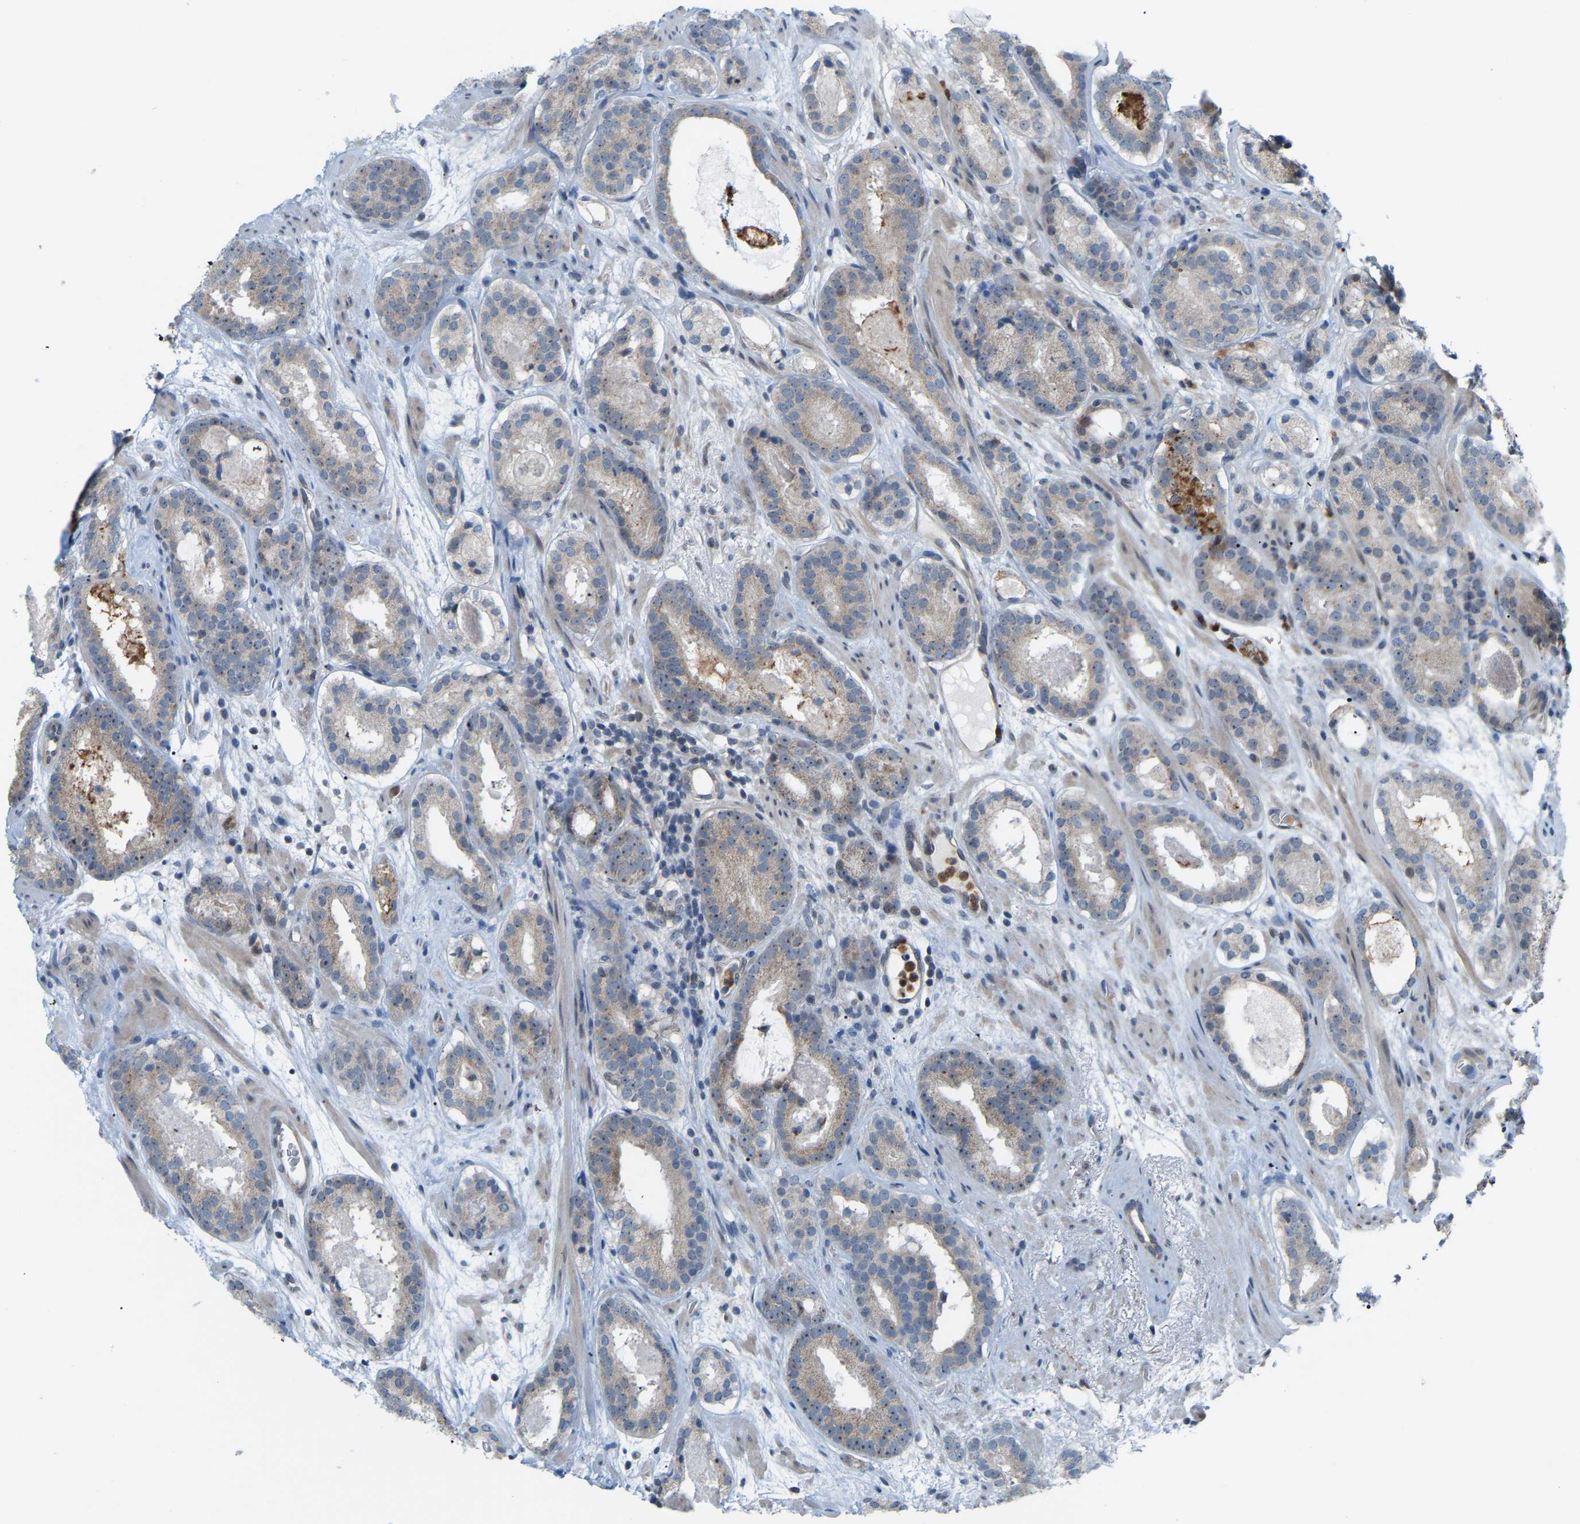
{"staining": {"intensity": "weak", "quantity": "25%-75%", "location": "cytoplasmic/membranous"}, "tissue": "prostate cancer", "cell_type": "Tumor cells", "image_type": "cancer", "snomed": [{"axis": "morphology", "description": "Adenocarcinoma, Low grade"}, {"axis": "topography", "description": "Prostate"}], "caption": "The histopathology image displays a brown stain indicating the presence of a protein in the cytoplasmic/membranous of tumor cells in prostate cancer (low-grade adenocarcinoma).", "gene": "CROT", "patient": {"sex": "male", "age": 69}}